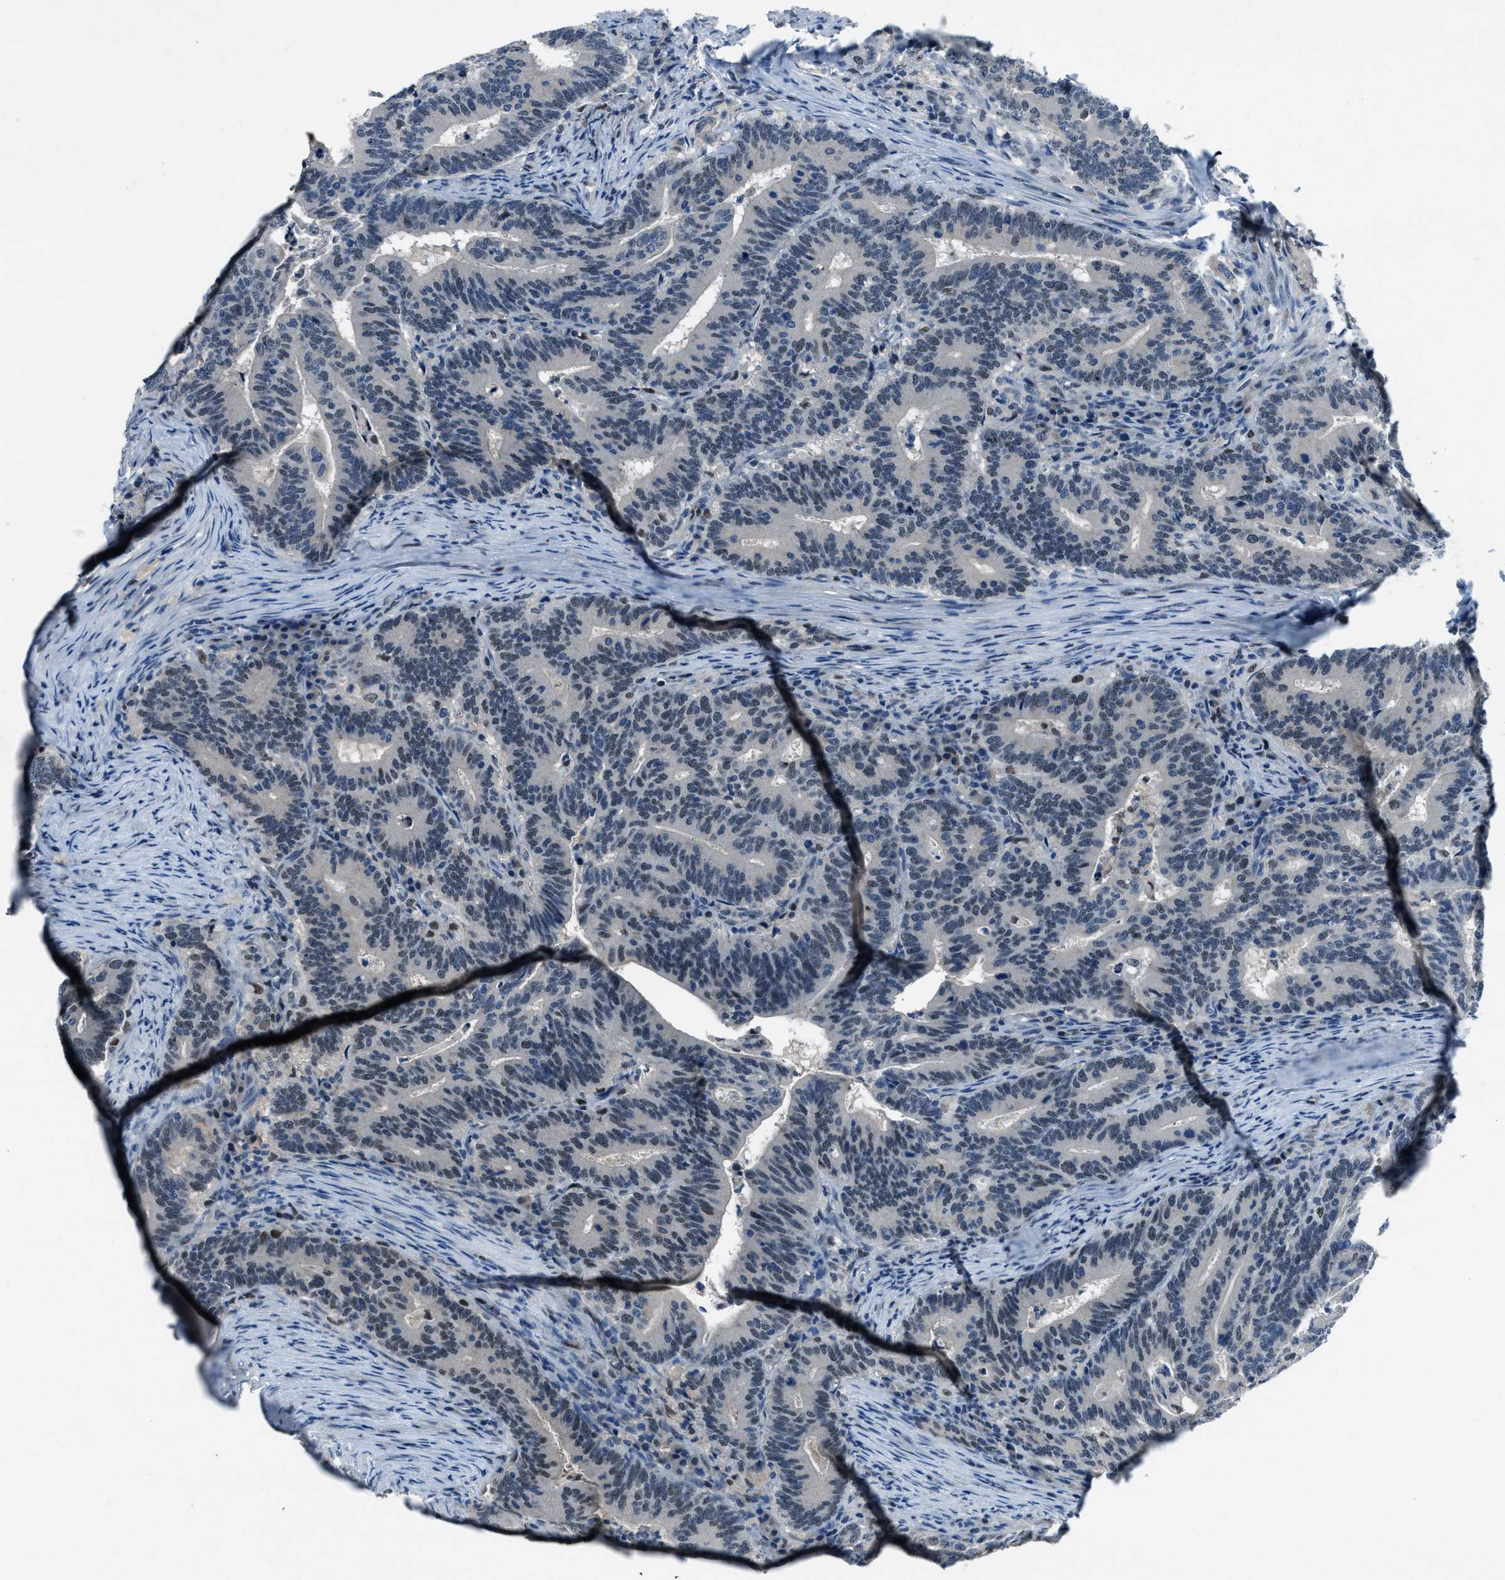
{"staining": {"intensity": "weak", "quantity": "<25%", "location": "nuclear"}, "tissue": "colorectal cancer", "cell_type": "Tumor cells", "image_type": "cancer", "snomed": [{"axis": "morphology", "description": "Adenocarcinoma, NOS"}, {"axis": "topography", "description": "Colon"}], "caption": "High power microscopy image of an immunohistochemistry (IHC) micrograph of adenocarcinoma (colorectal), revealing no significant staining in tumor cells.", "gene": "DUSP19", "patient": {"sex": "female", "age": 66}}